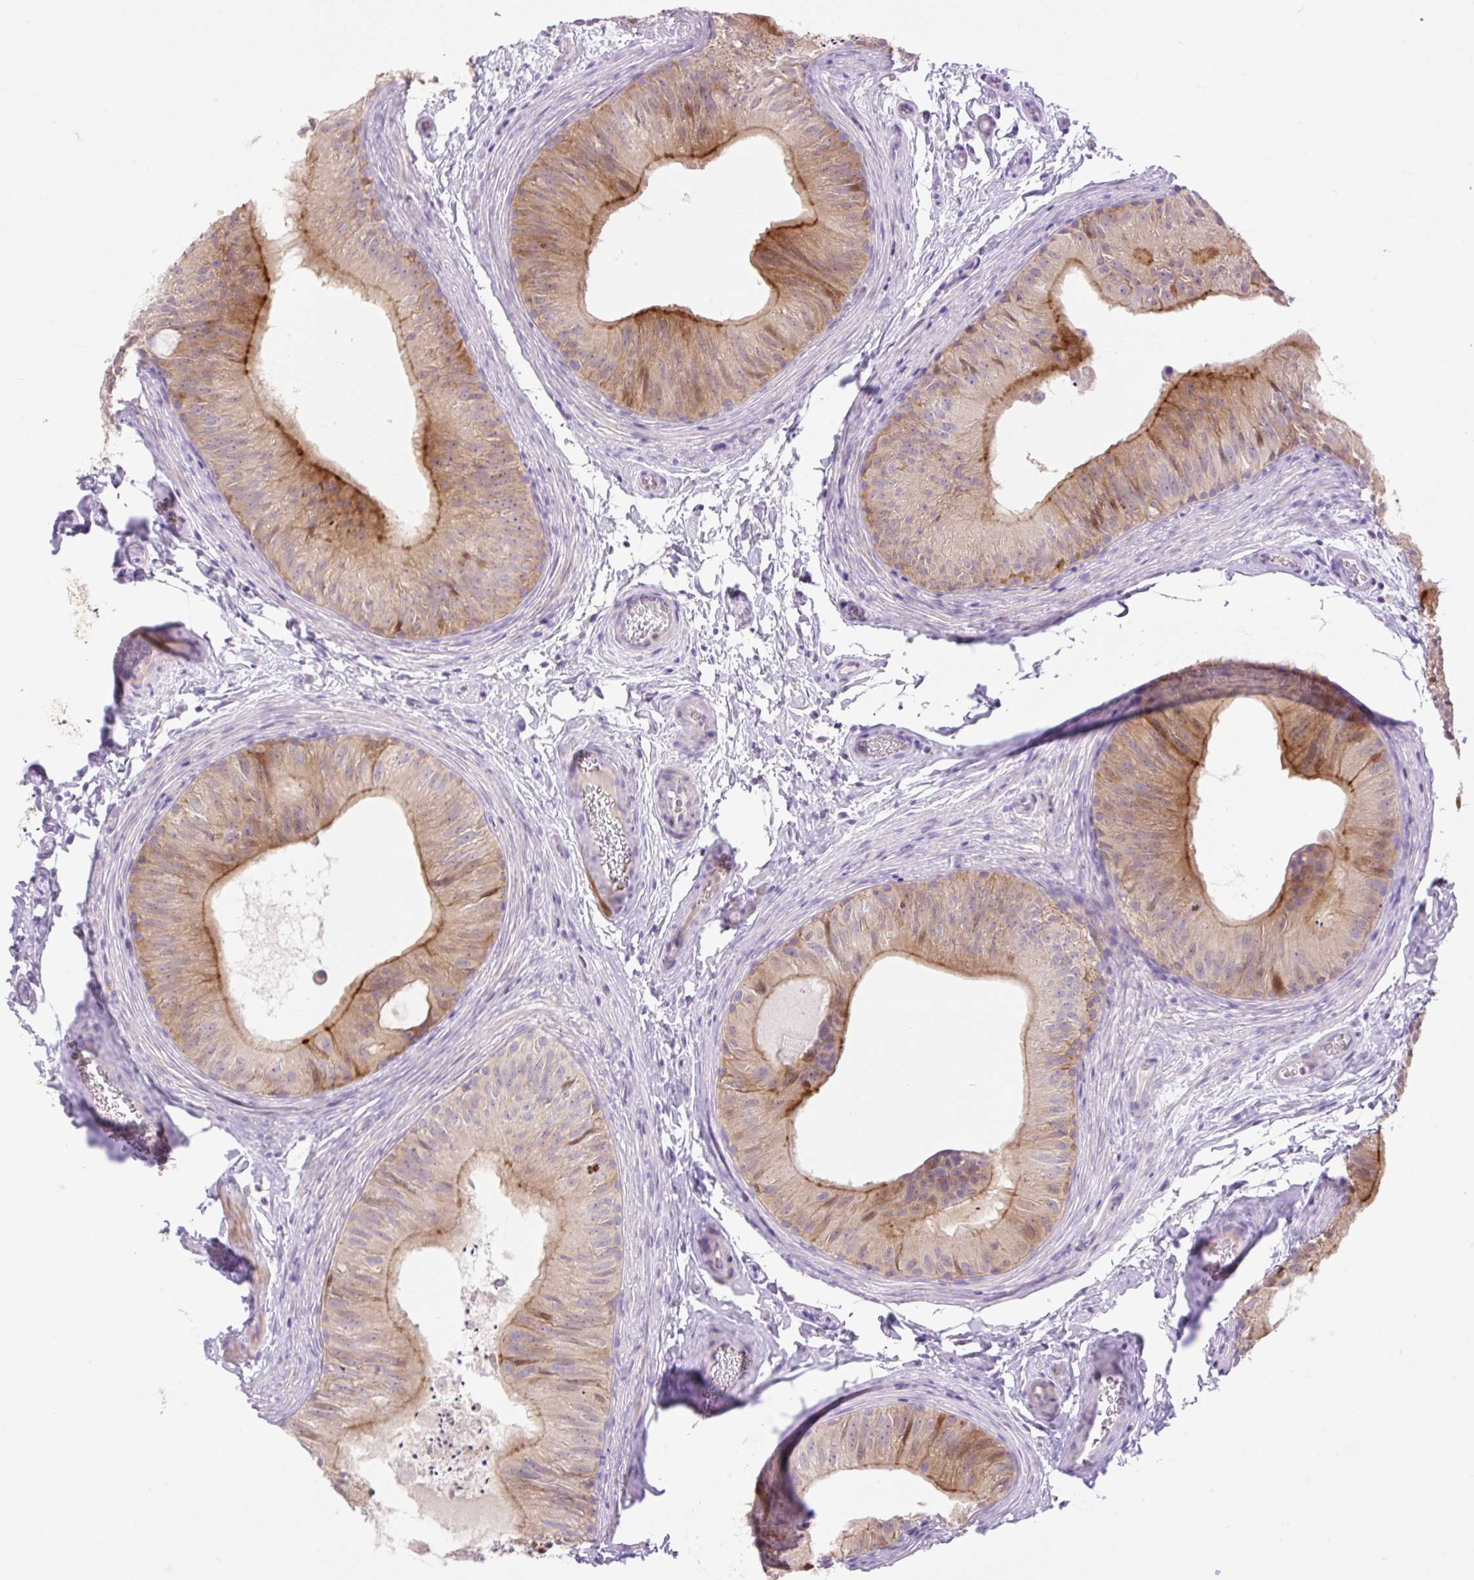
{"staining": {"intensity": "moderate", "quantity": ">75%", "location": "cytoplasmic/membranous"}, "tissue": "epididymis", "cell_type": "Glandular cells", "image_type": "normal", "snomed": [{"axis": "morphology", "description": "Normal tissue, NOS"}, {"axis": "topography", "description": "Epididymis"}], "caption": "Human epididymis stained for a protein (brown) displays moderate cytoplasmic/membranous positive positivity in about >75% of glandular cells.", "gene": "VPS25", "patient": {"sex": "male", "age": 24}}